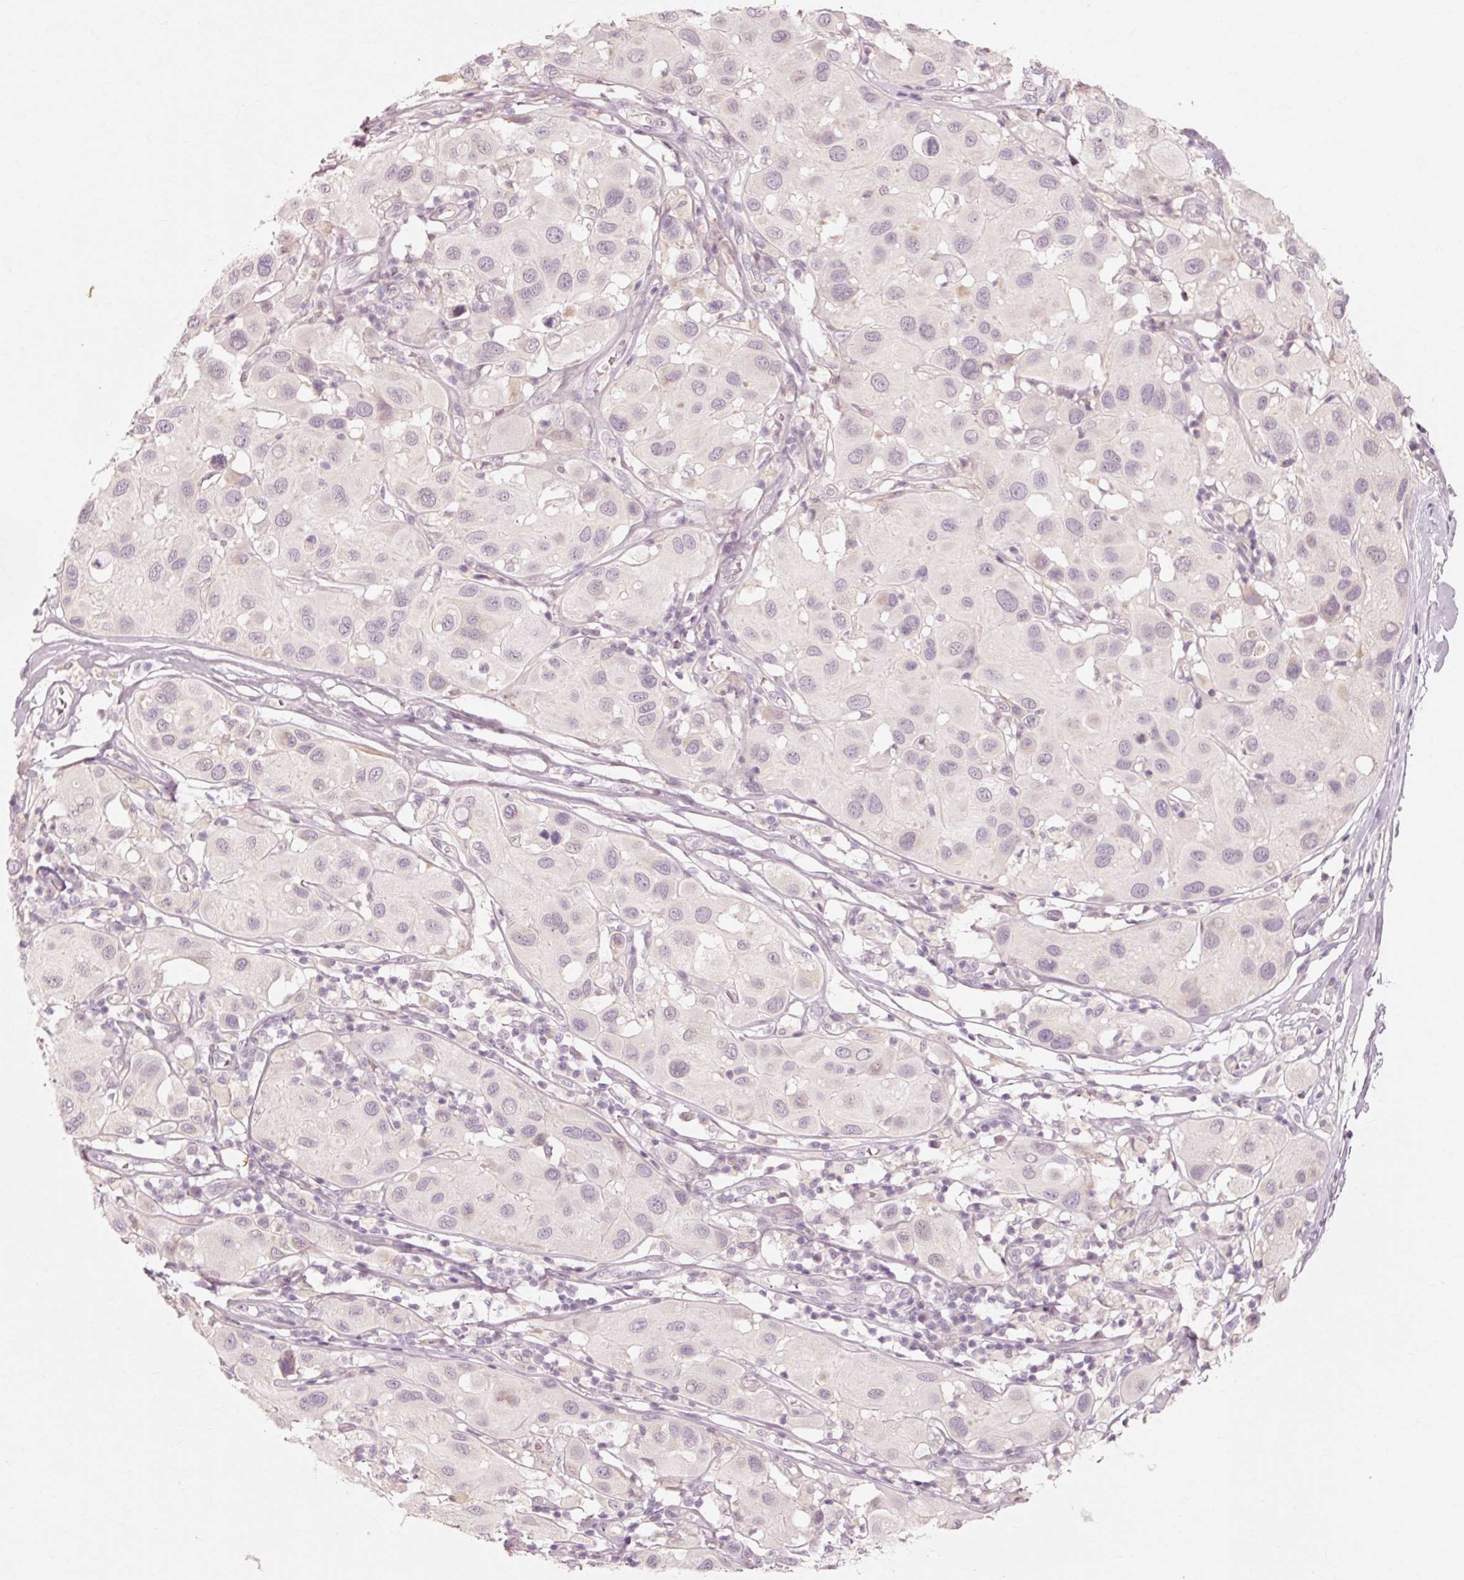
{"staining": {"intensity": "negative", "quantity": "none", "location": "none"}, "tissue": "melanoma", "cell_type": "Tumor cells", "image_type": "cancer", "snomed": [{"axis": "morphology", "description": "Malignant melanoma, Metastatic site"}, {"axis": "topography", "description": "Skin"}], "caption": "Human melanoma stained for a protein using immunohistochemistry demonstrates no staining in tumor cells.", "gene": "TRIM73", "patient": {"sex": "male", "age": 41}}